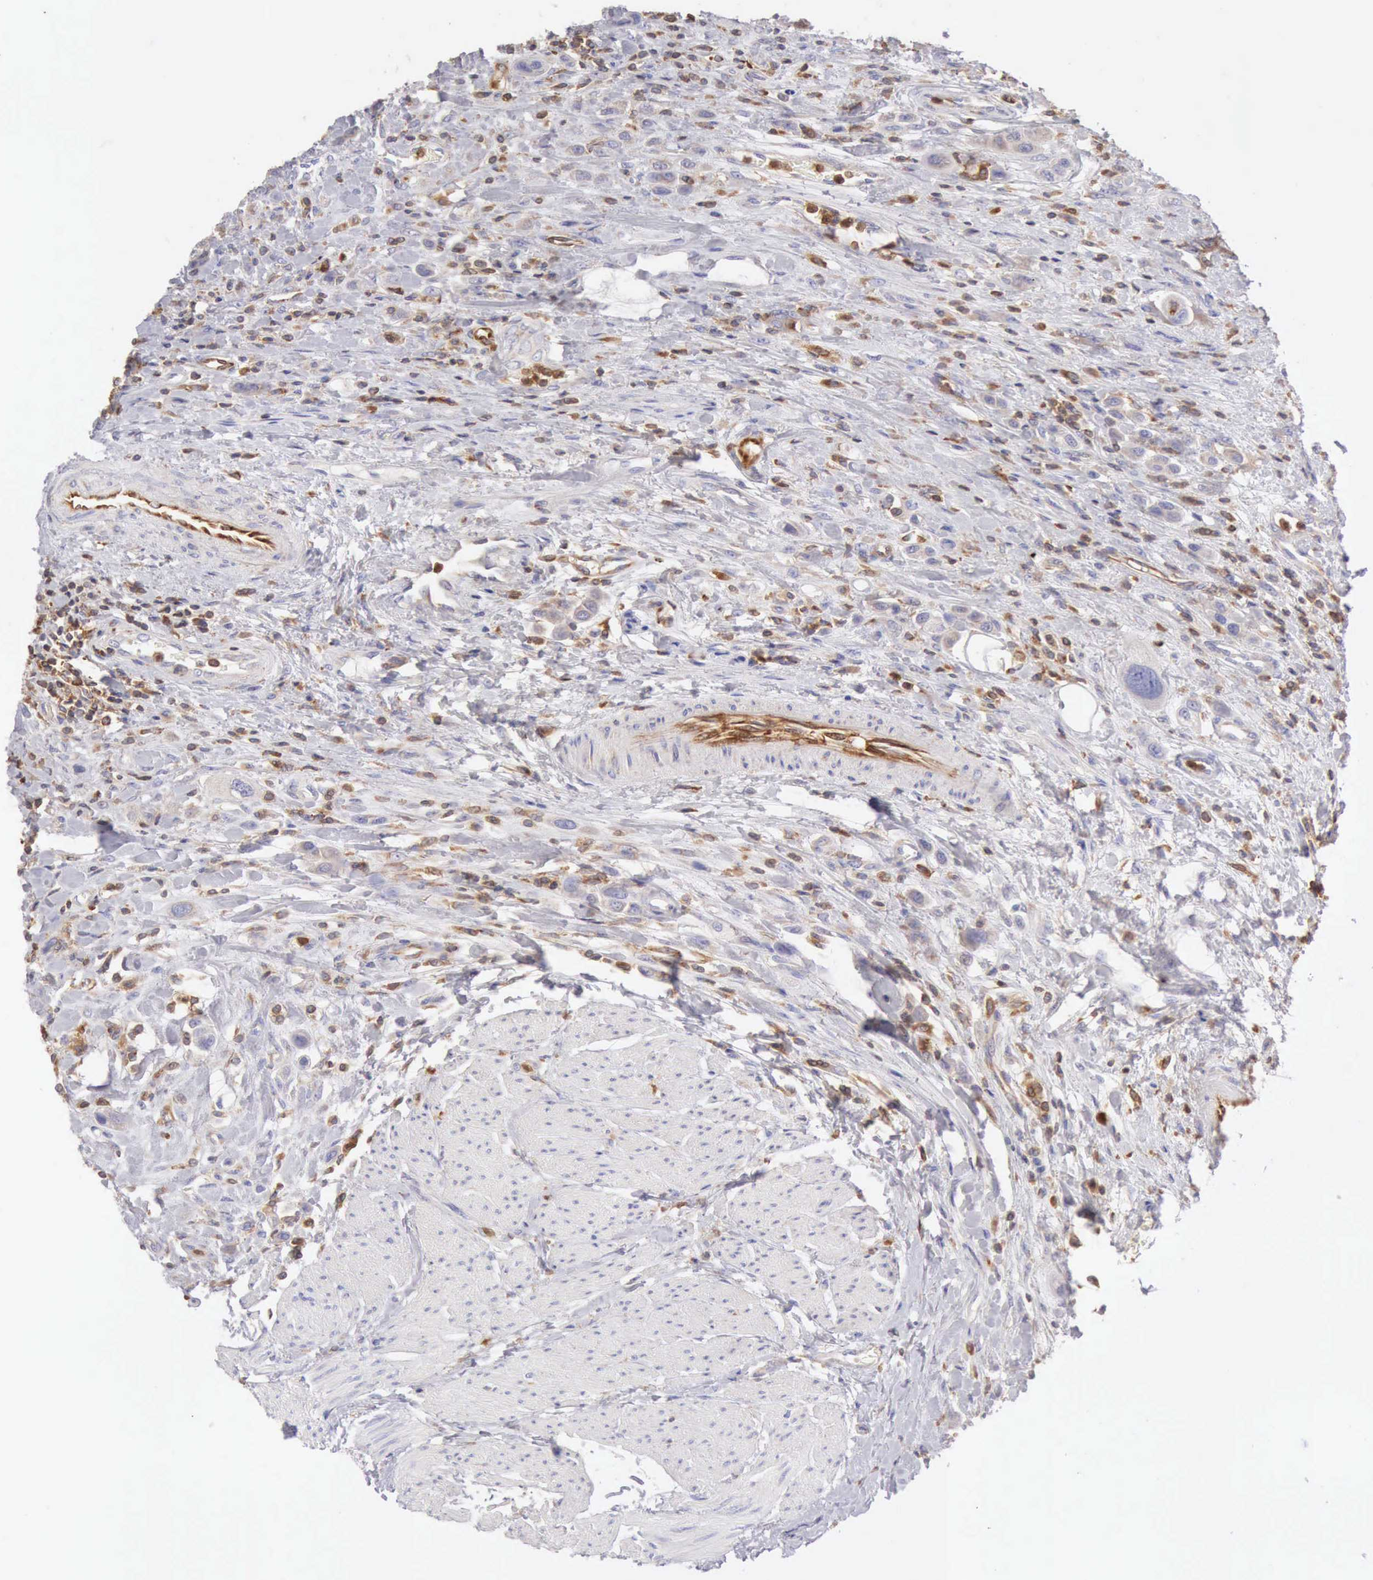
{"staining": {"intensity": "weak", "quantity": ">75%", "location": "cytoplasmic/membranous"}, "tissue": "urothelial cancer", "cell_type": "Tumor cells", "image_type": "cancer", "snomed": [{"axis": "morphology", "description": "Urothelial carcinoma, High grade"}, {"axis": "topography", "description": "Urinary bladder"}], "caption": "IHC staining of high-grade urothelial carcinoma, which reveals low levels of weak cytoplasmic/membranous staining in about >75% of tumor cells indicating weak cytoplasmic/membranous protein positivity. The staining was performed using DAB (brown) for protein detection and nuclei were counterstained in hematoxylin (blue).", "gene": "ARHGAP4", "patient": {"sex": "male", "age": 50}}